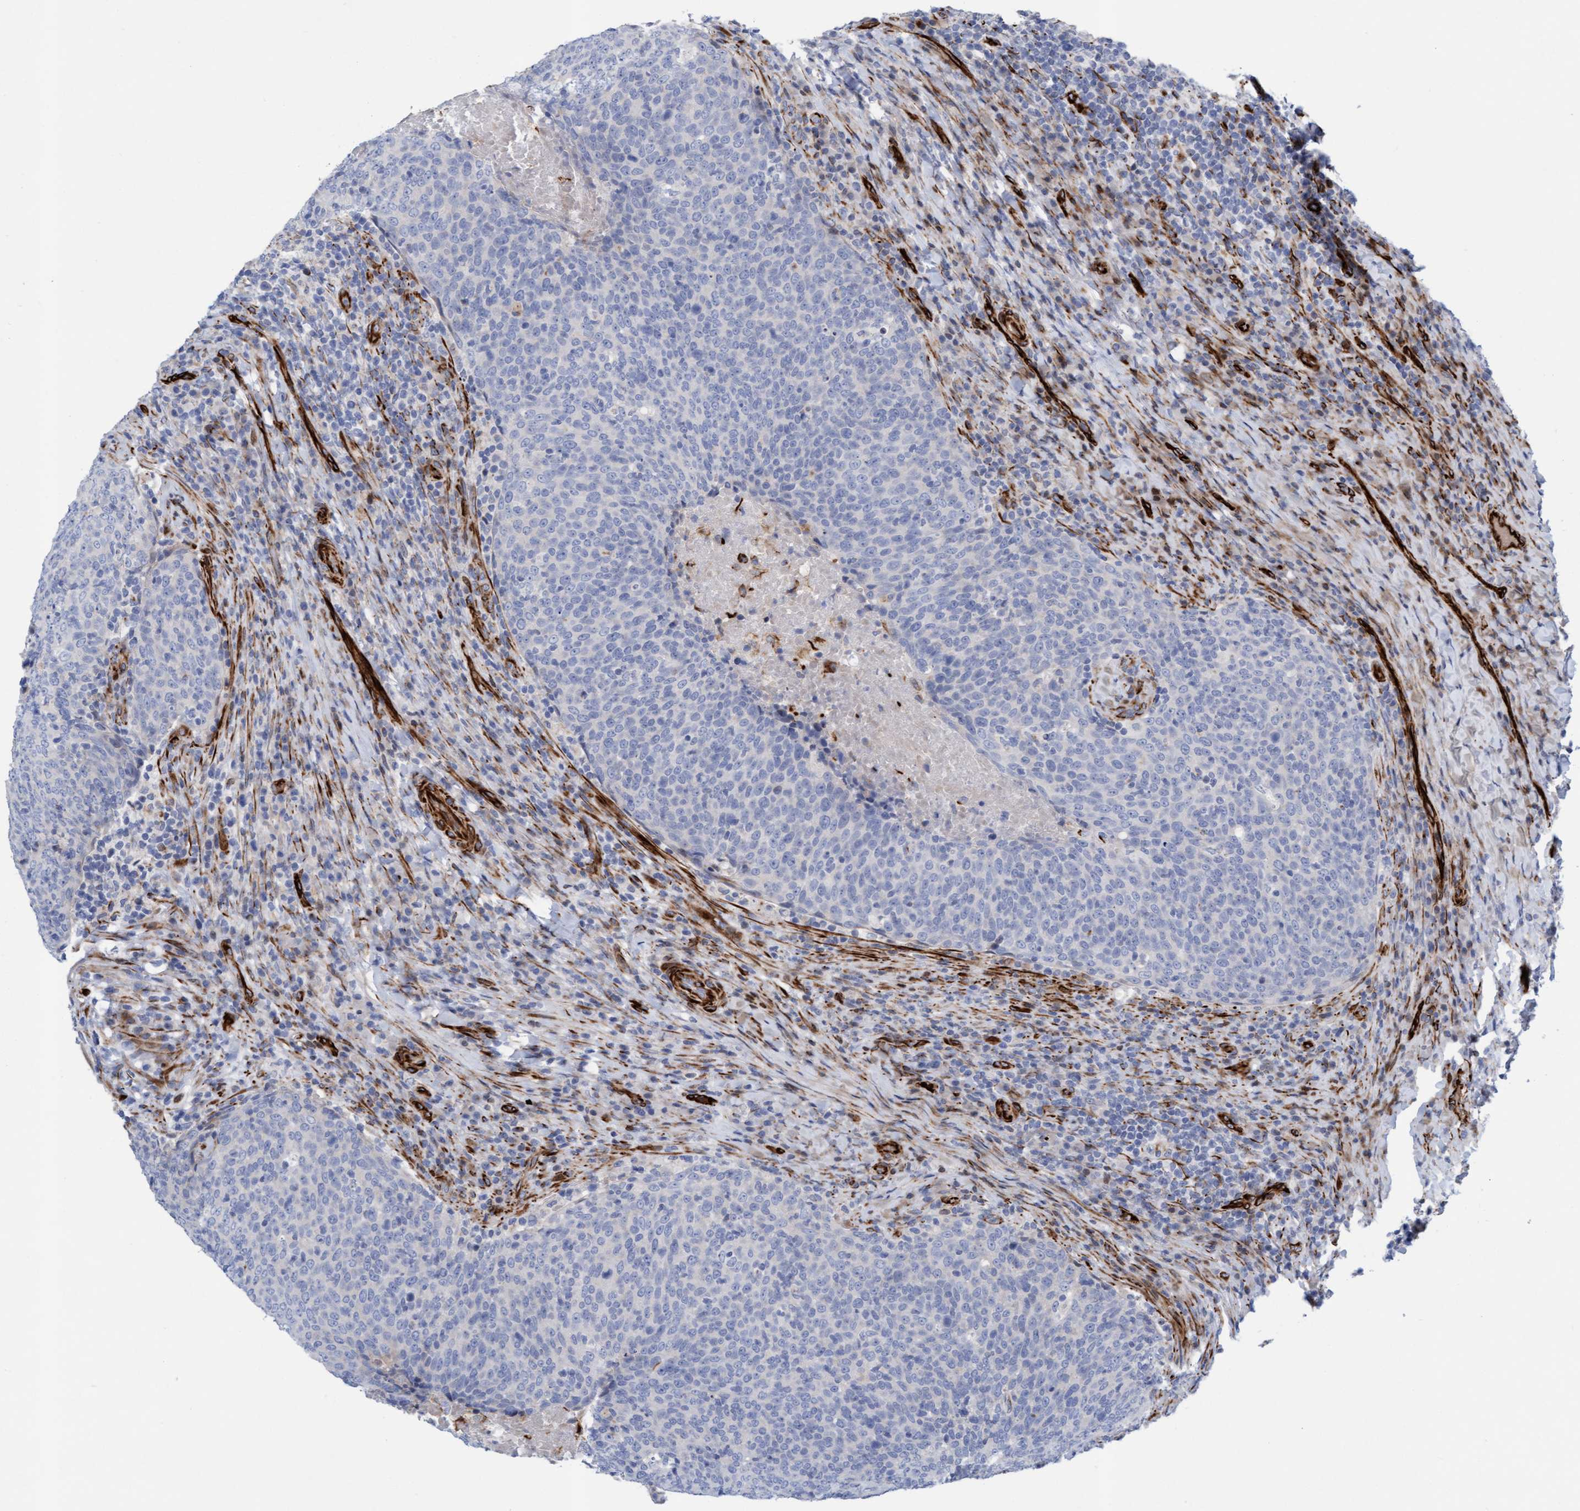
{"staining": {"intensity": "negative", "quantity": "none", "location": "none"}, "tissue": "head and neck cancer", "cell_type": "Tumor cells", "image_type": "cancer", "snomed": [{"axis": "morphology", "description": "Squamous cell carcinoma, NOS"}, {"axis": "morphology", "description": "Squamous cell carcinoma, metastatic, NOS"}, {"axis": "topography", "description": "Lymph node"}, {"axis": "topography", "description": "Head-Neck"}], "caption": "An IHC image of head and neck metastatic squamous cell carcinoma is shown. There is no staining in tumor cells of head and neck metastatic squamous cell carcinoma.", "gene": "POLG2", "patient": {"sex": "male", "age": 62}}